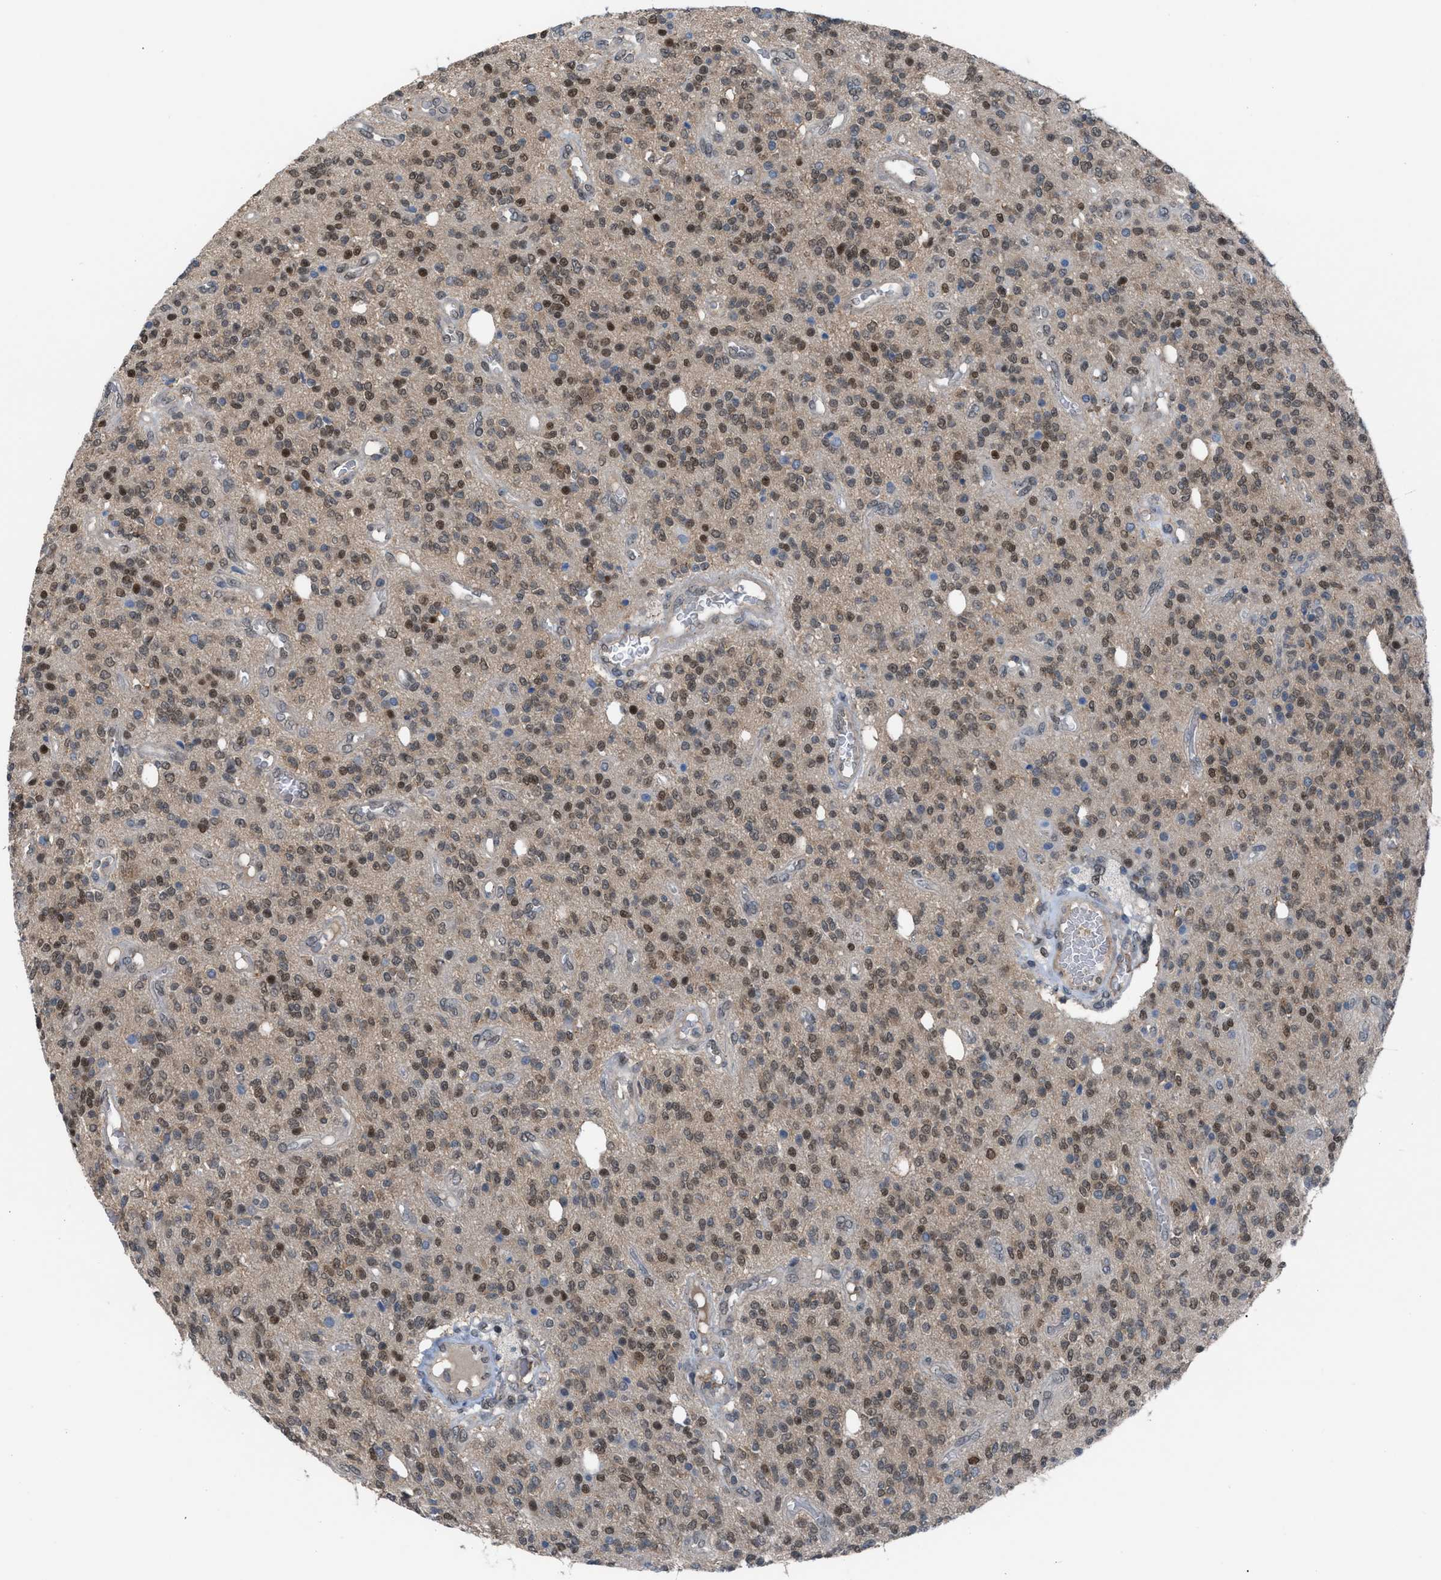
{"staining": {"intensity": "moderate", "quantity": ">75%", "location": "cytoplasmic/membranous,nuclear"}, "tissue": "glioma", "cell_type": "Tumor cells", "image_type": "cancer", "snomed": [{"axis": "morphology", "description": "Glioma, malignant, High grade"}, {"axis": "topography", "description": "Brain"}], "caption": "Immunohistochemical staining of glioma demonstrates medium levels of moderate cytoplasmic/membranous and nuclear expression in about >75% of tumor cells.", "gene": "CRTC1", "patient": {"sex": "male", "age": 34}}